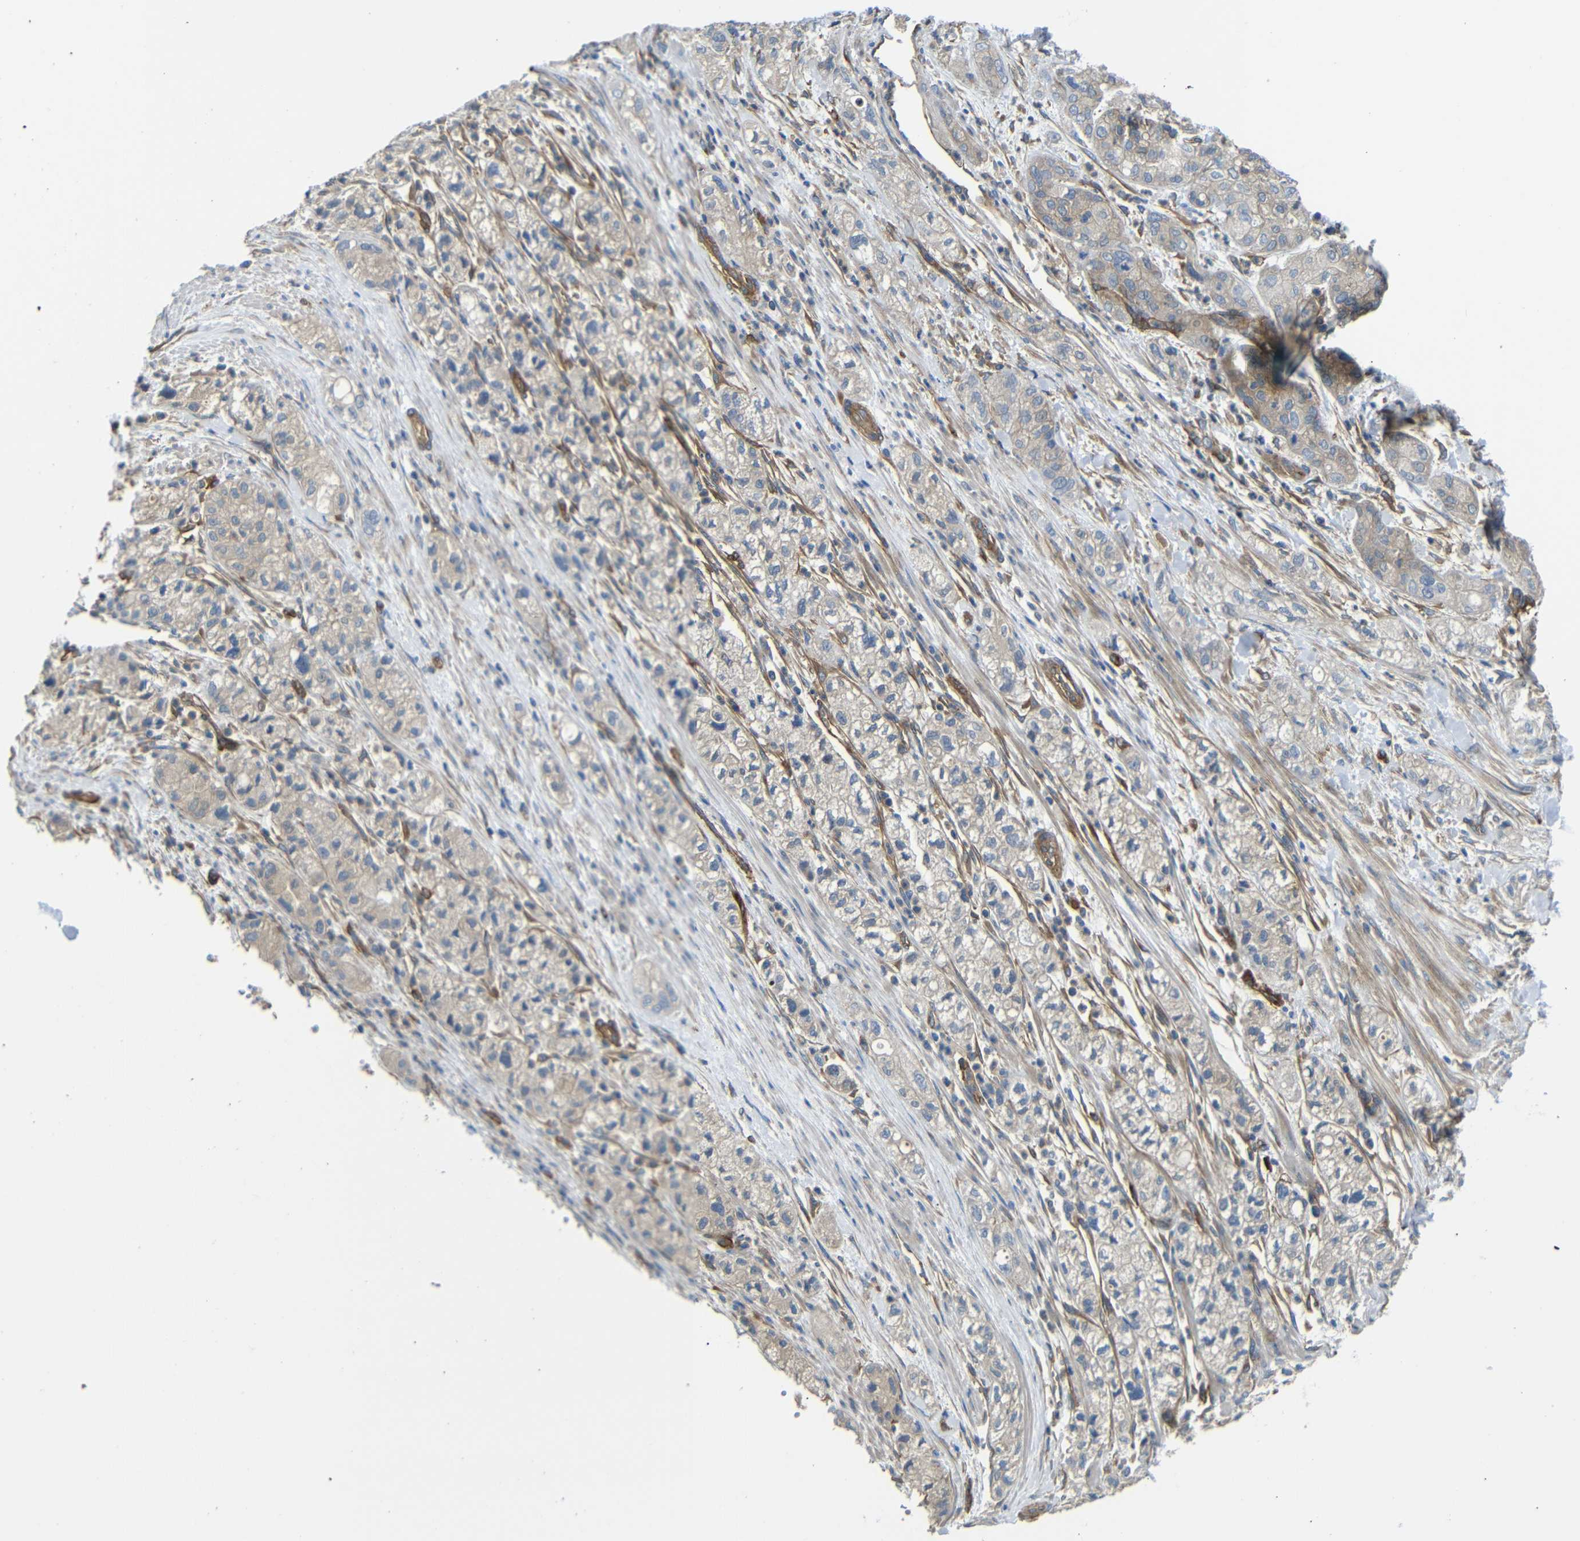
{"staining": {"intensity": "weak", "quantity": ">75%", "location": "cytoplasmic/membranous"}, "tissue": "pancreatic cancer", "cell_type": "Tumor cells", "image_type": "cancer", "snomed": [{"axis": "morphology", "description": "Adenocarcinoma, NOS"}, {"axis": "topography", "description": "Pancreas"}], "caption": "A photomicrograph showing weak cytoplasmic/membranous positivity in about >75% of tumor cells in pancreatic adenocarcinoma, as visualized by brown immunohistochemical staining.", "gene": "MYO1B", "patient": {"sex": "female", "age": 78}}